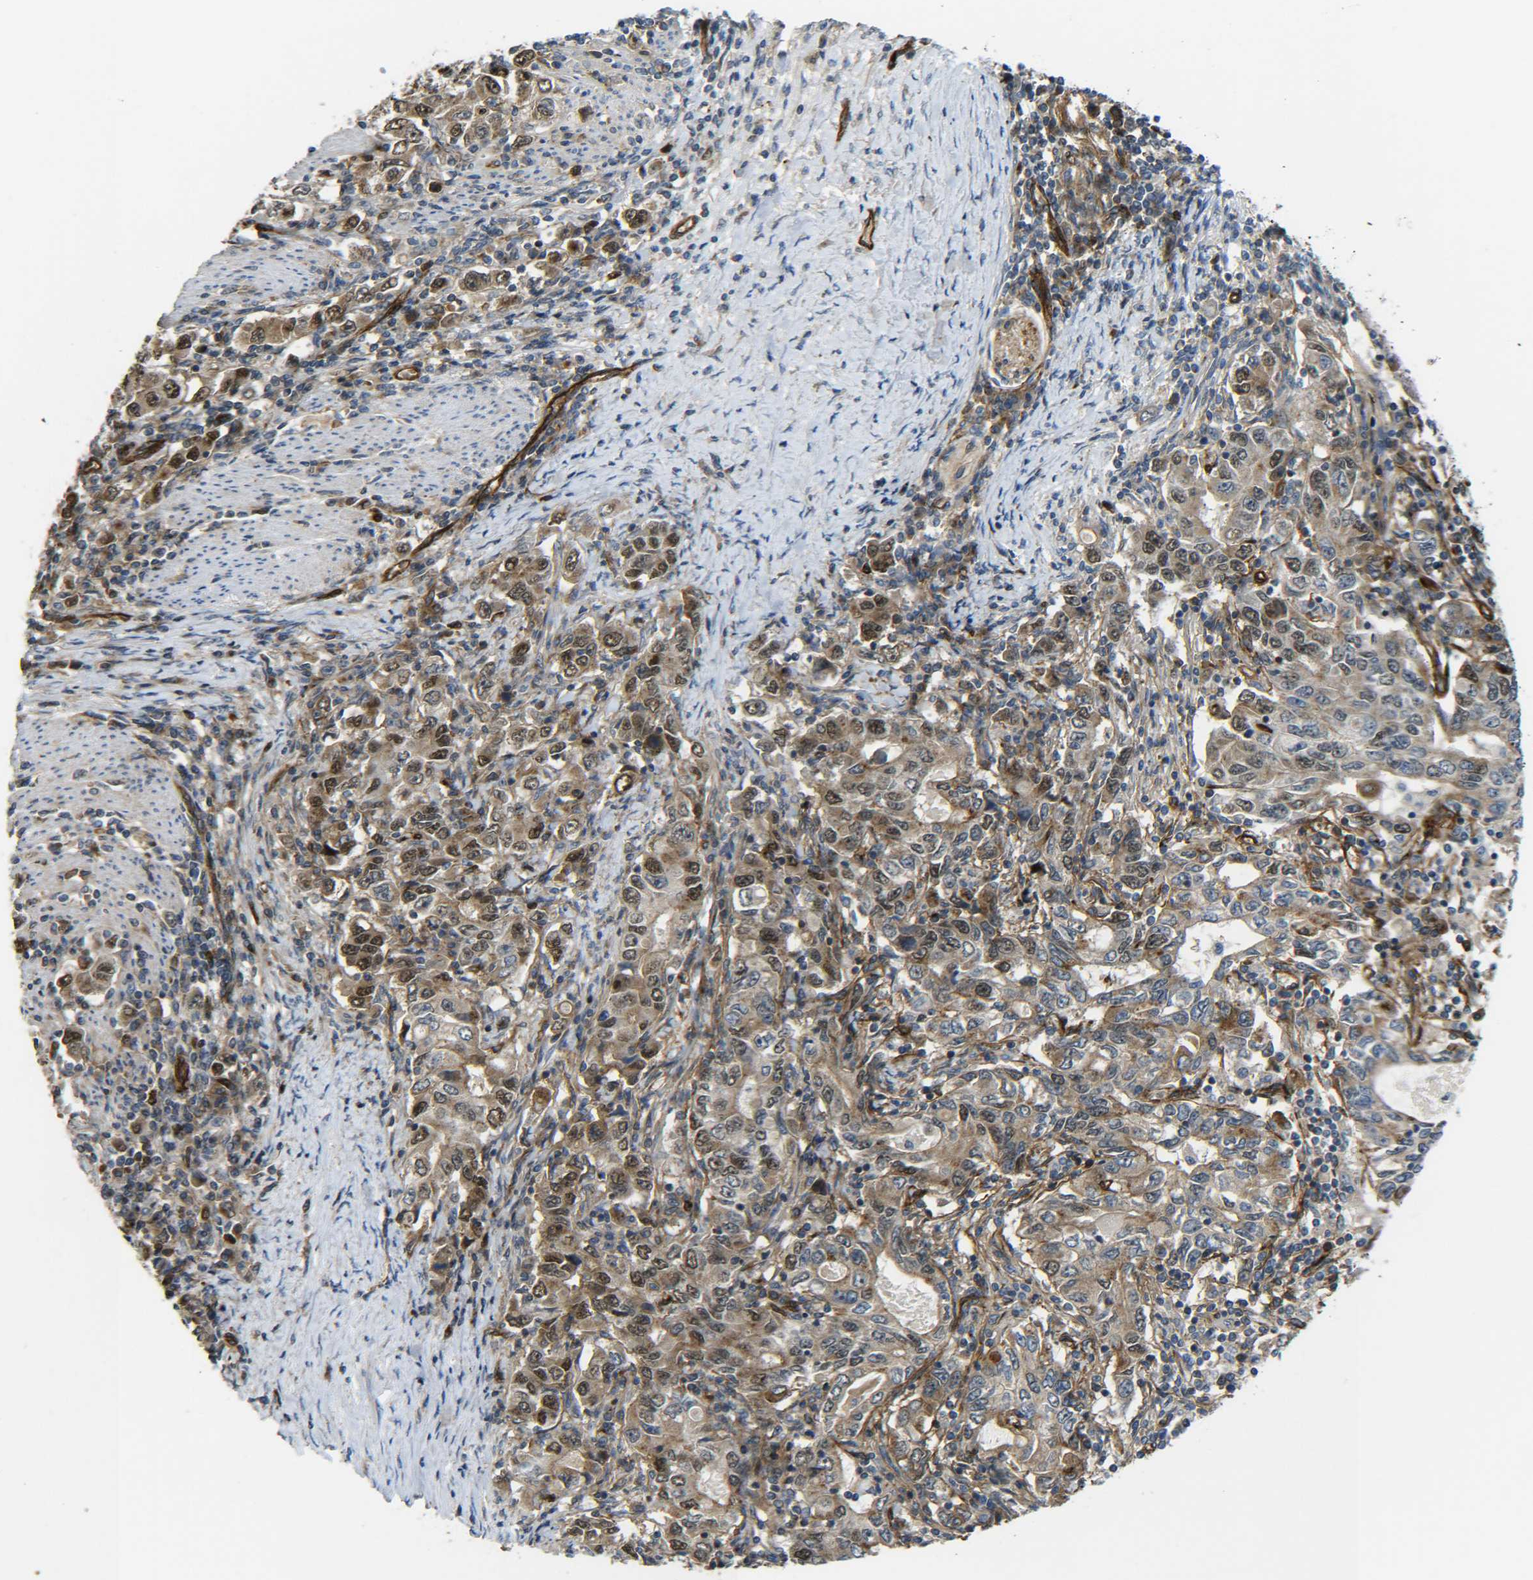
{"staining": {"intensity": "moderate", "quantity": ">75%", "location": "cytoplasmic/membranous,nuclear"}, "tissue": "stomach cancer", "cell_type": "Tumor cells", "image_type": "cancer", "snomed": [{"axis": "morphology", "description": "Adenocarcinoma, NOS"}, {"axis": "topography", "description": "Stomach, lower"}], "caption": "This histopathology image demonstrates immunohistochemistry (IHC) staining of stomach adenocarcinoma, with medium moderate cytoplasmic/membranous and nuclear staining in approximately >75% of tumor cells.", "gene": "ECE1", "patient": {"sex": "female", "age": 72}}